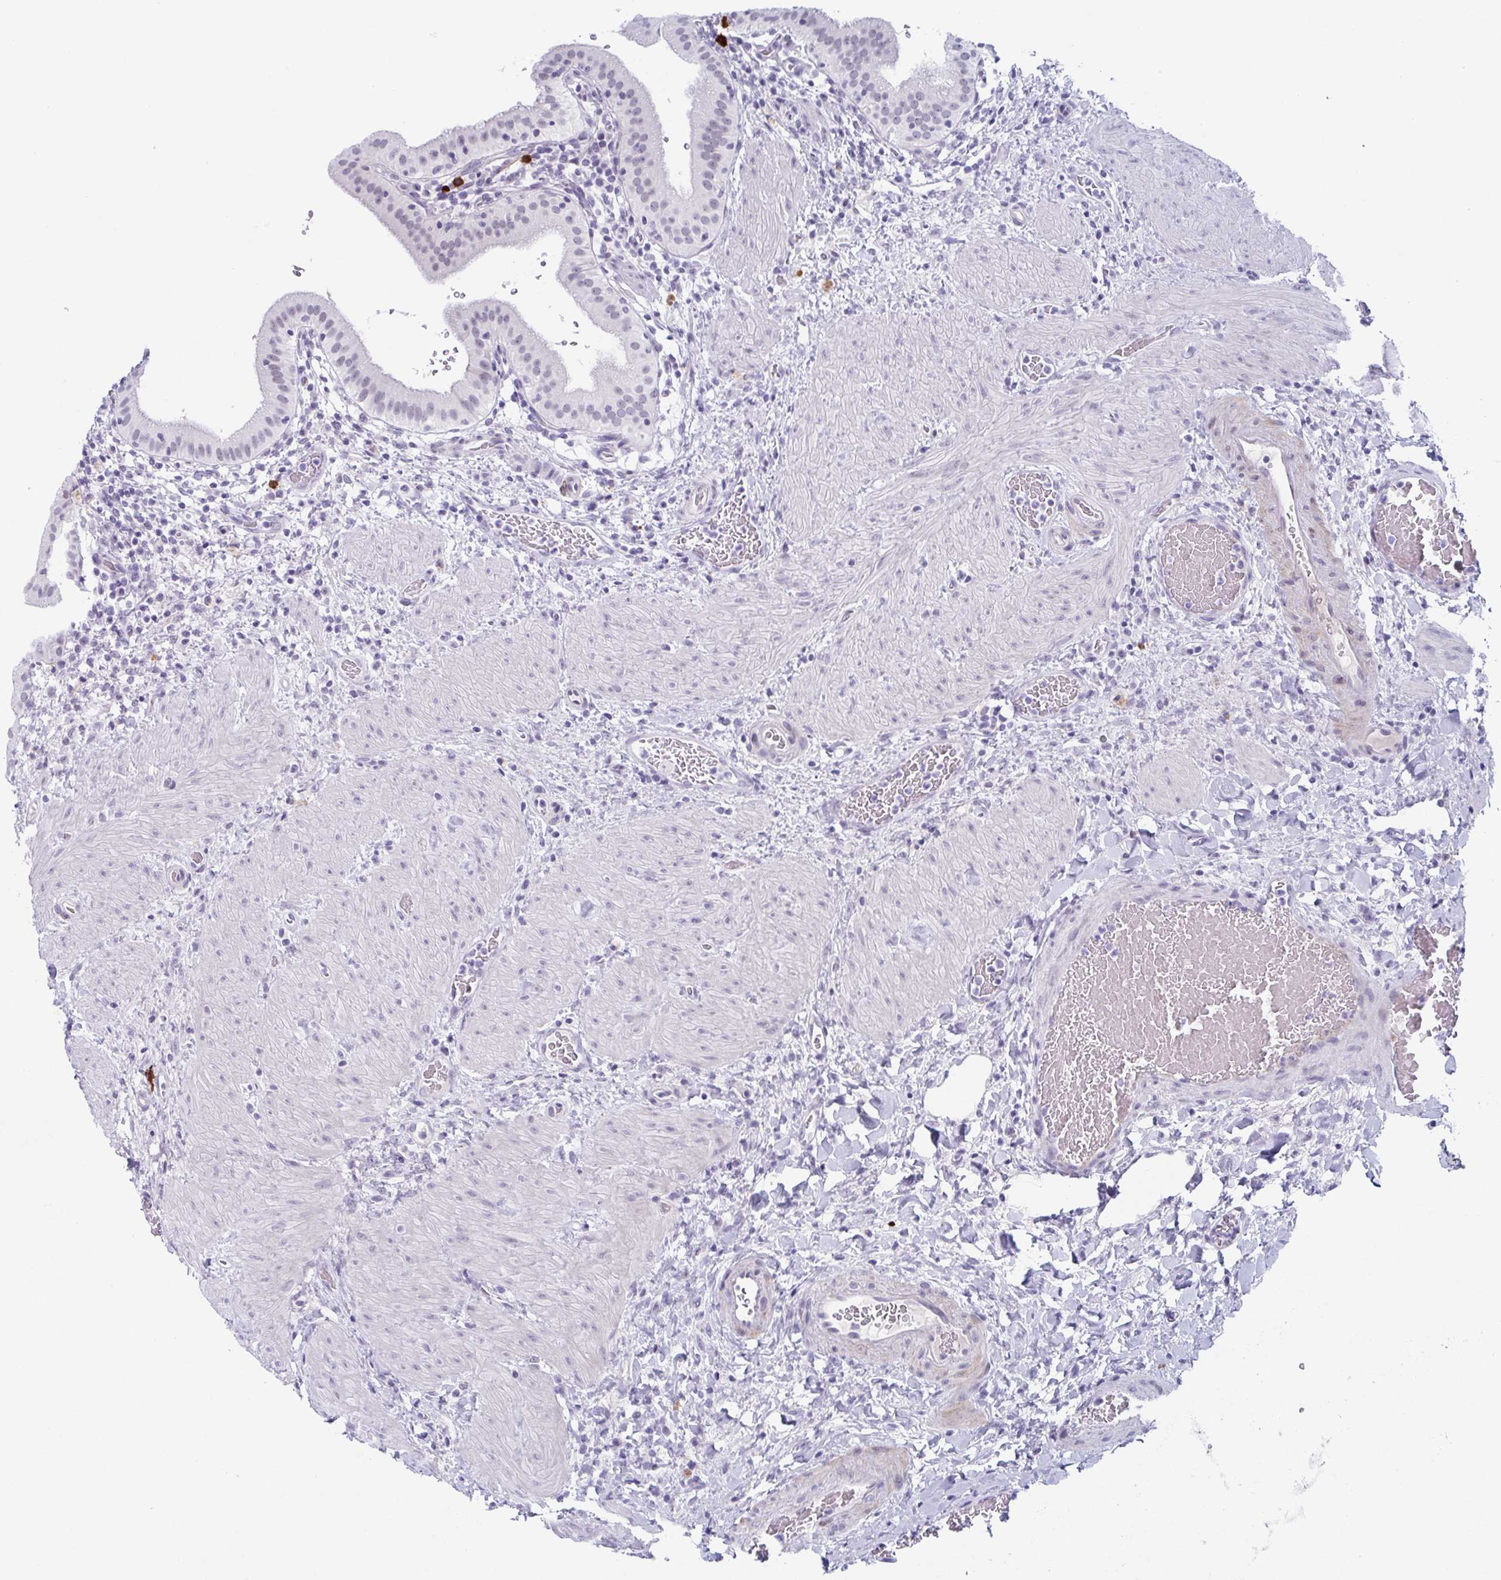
{"staining": {"intensity": "negative", "quantity": "none", "location": "none"}, "tissue": "gallbladder", "cell_type": "Glandular cells", "image_type": "normal", "snomed": [{"axis": "morphology", "description": "Normal tissue, NOS"}, {"axis": "topography", "description": "Gallbladder"}], "caption": "This is a photomicrograph of immunohistochemistry (IHC) staining of unremarkable gallbladder, which shows no expression in glandular cells. Brightfield microscopy of IHC stained with DAB (3,3'-diaminobenzidine) (brown) and hematoxylin (blue), captured at high magnification.", "gene": "ZFP64", "patient": {"sex": "male", "age": 26}}